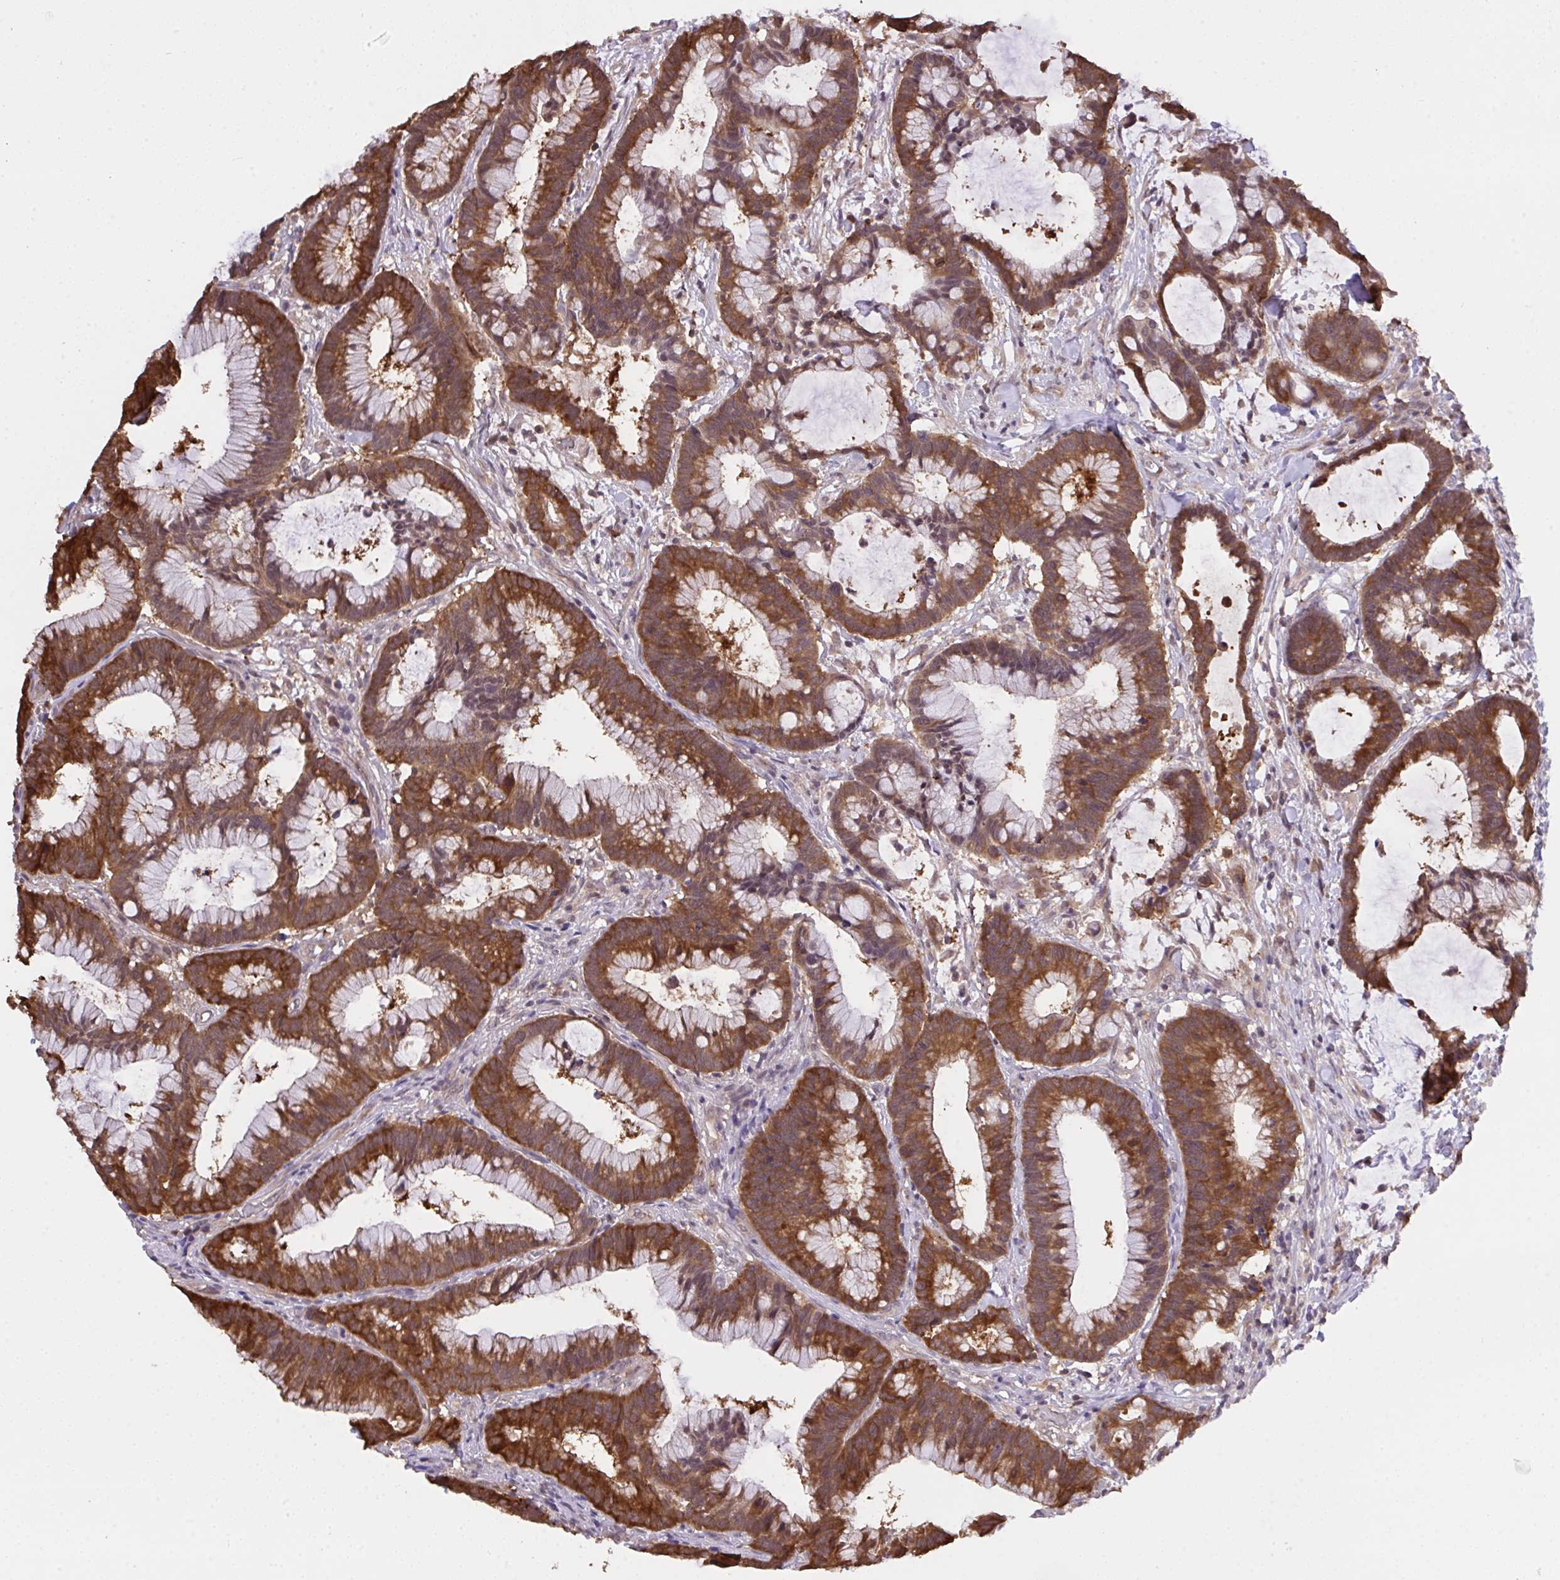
{"staining": {"intensity": "strong", "quantity": ">75%", "location": "cytoplasmic/membranous"}, "tissue": "colorectal cancer", "cell_type": "Tumor cells", "image_type": "cancer", "snomed": [{"axis": "morphology", "description": "Adenocarcinoma, NOS"}, {"axis": "topography", "description": "Colon"}], "caption": "DAB immunohistochemical staining of human colorectal adenocarcinoma exhibits strong cytoplasmic/membranous protein positivity in approximately >75% of tumor cells. (Stains: DAB (3,3'-diaminobenzidine) in brown, nuclei in blue, Microscopy: brightfield microscopy at high magnification).", "gene": "C12orf57", "patient": {"sex": "female", "age": 78}}